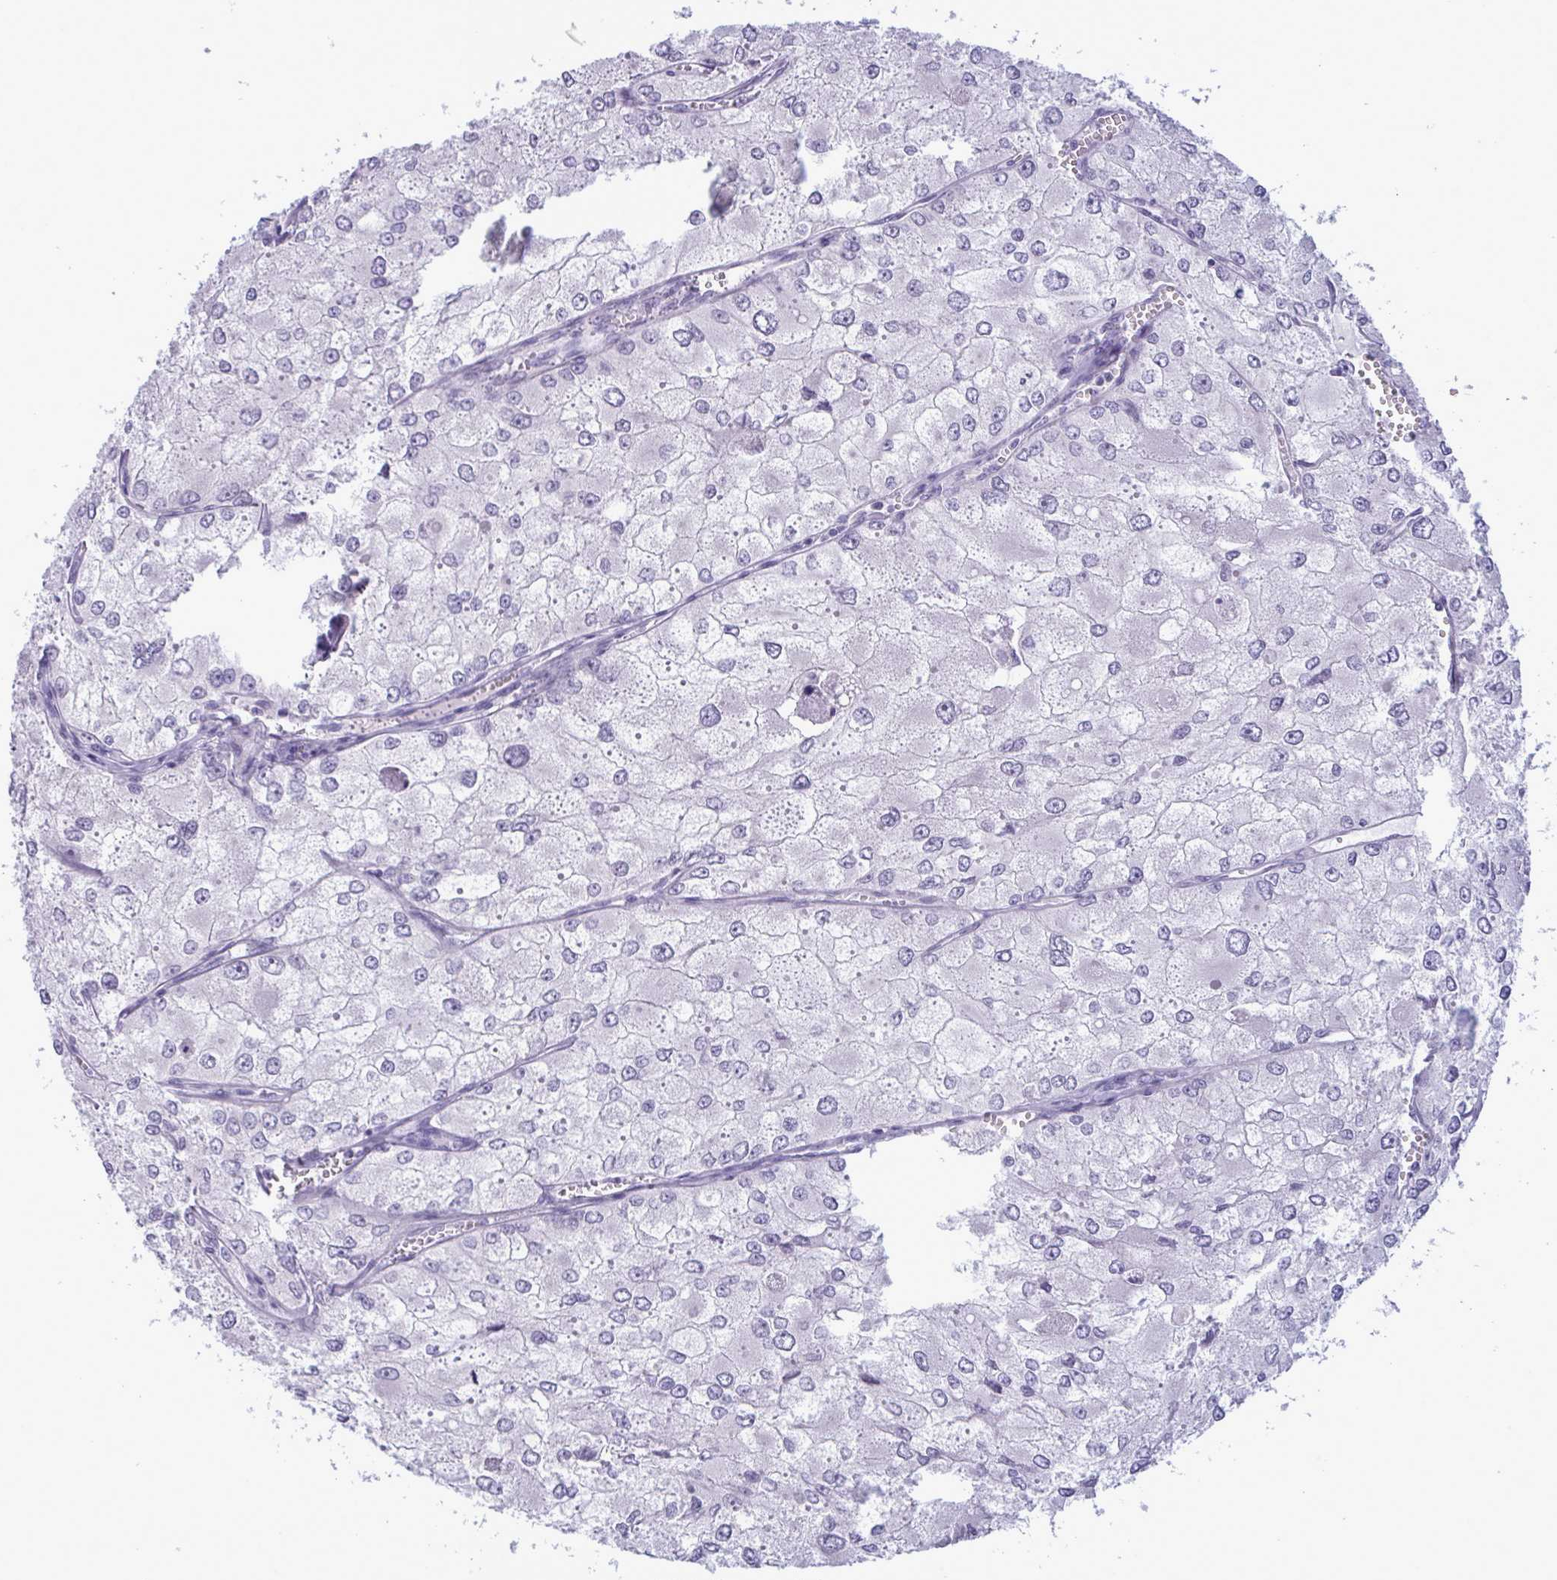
{"staining": {"intensity": "negative", "quantity": "none", "location": "none"}, "tissue": "renal cancer", "cell_type": "Tumor cells", "image_type": "cancer", "snomed": [{"axis": "morphology", "description": "Adenocarcinoma, NOS"}, {"axis": "topography", "description": "Kidney"}], "caption": "Immunohistochemistry of renal adenocarcinoma displays no expression in tumor cells.", "gene": "TENT5D", "patient": {"sex": "female", "age": 70}}